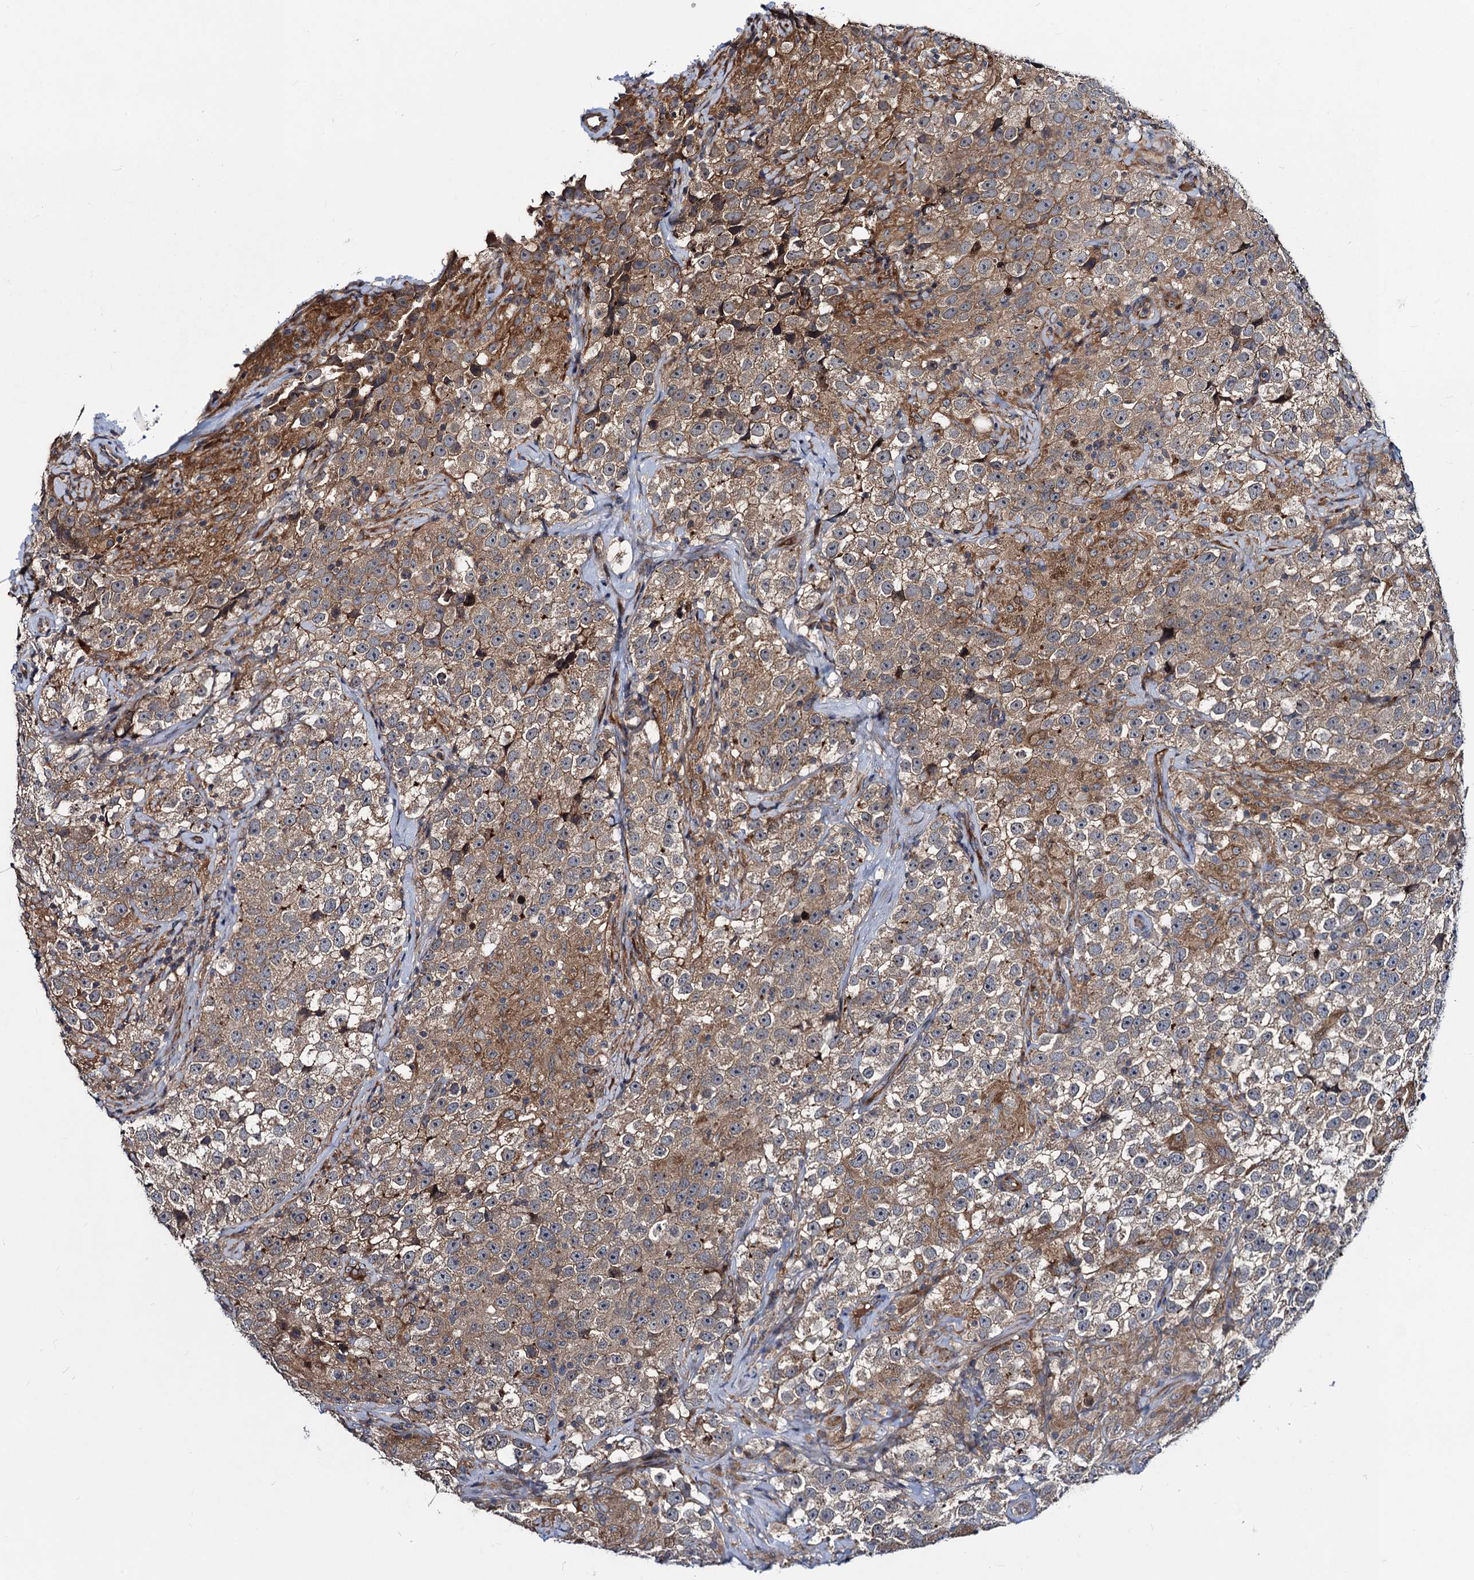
{"staining": {"intensity": "weak", "quantity": ">75%", "location": "cytoplasmic/membranous"}, "tissue": "testis cancer", "cell_type": "Tumor cells", "image_type": "cancer", "snomed": [{"axis": "morphology", "description": "Seminoma, NOS"}, {"axis": "topography", "description": "Testis"}], "caption": "Testis seminoma stained with DAB immunohistochemistry (IHC) demonstrates low levels of weak cytoplasmic/membranous expression in approximately >75% of tumor cells. (DAB (3,3'-diaminobenzidine) IHC with brightfield microscopy, high magnification).", "gene": "KXD1", "patient": {"sex": "male", "age": 46}}